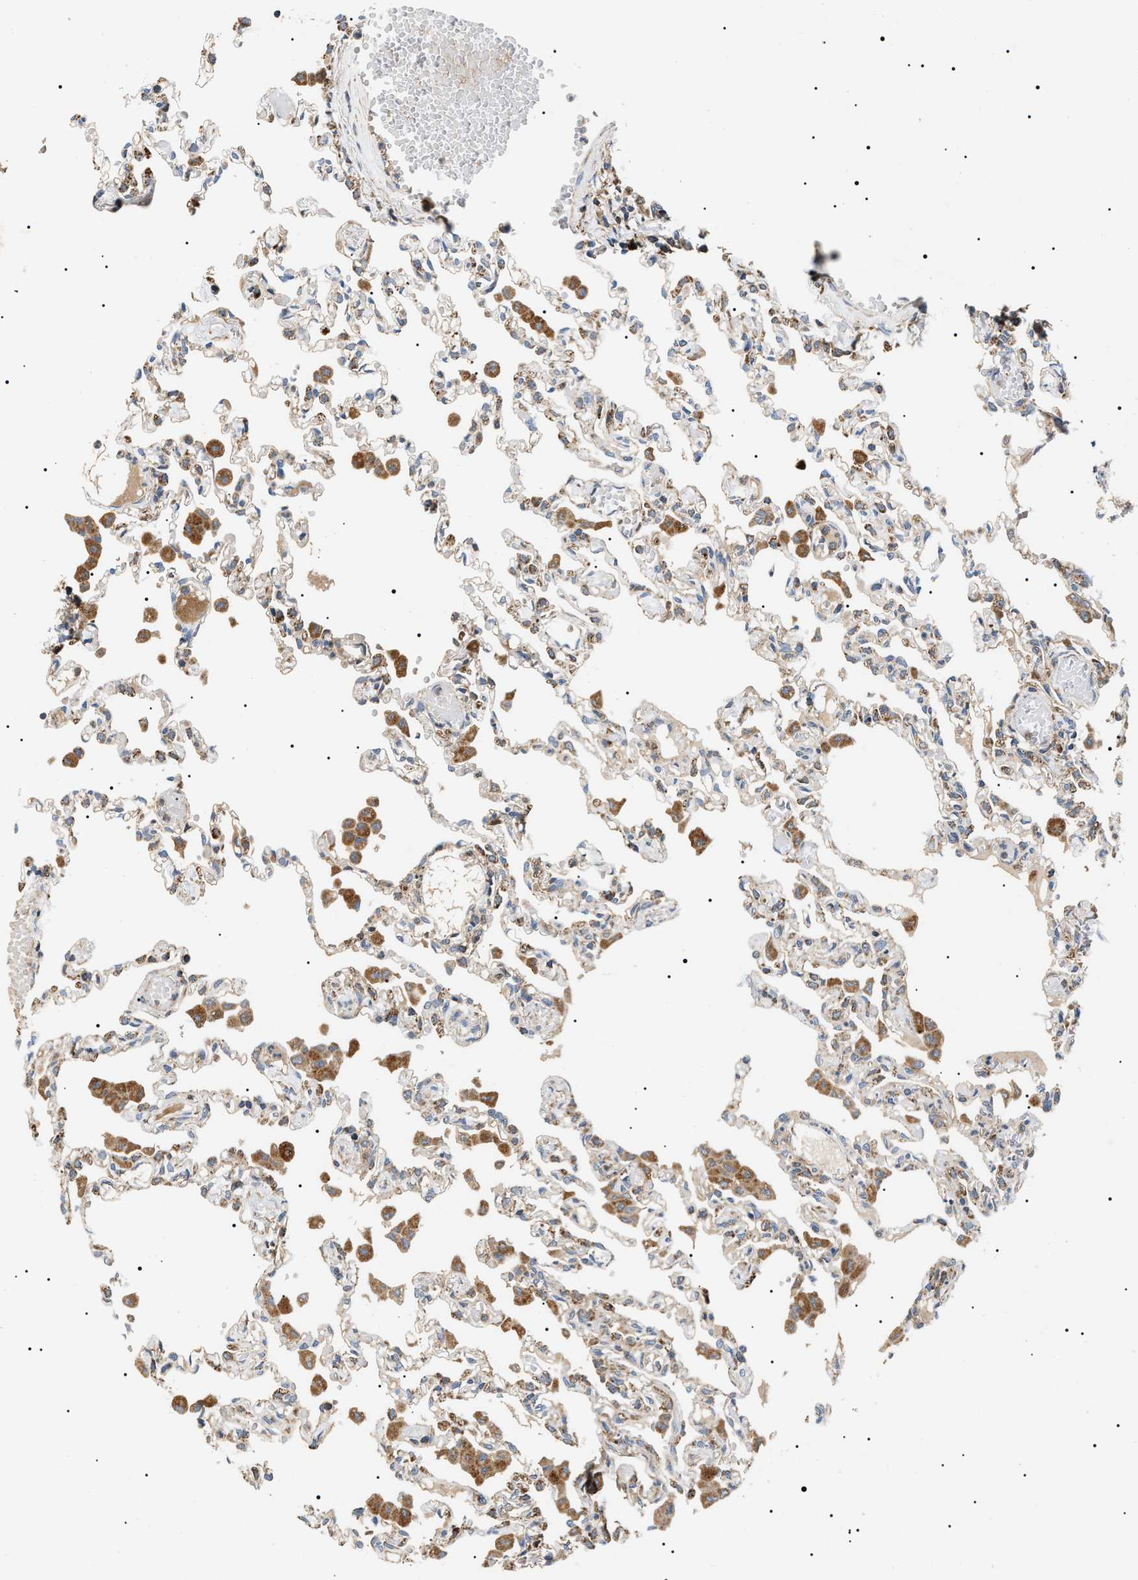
{"staining": {"intensity": "moderate", "quantity": "<25%", "location": "cytoplasmic/membranous"}, "tissue": "lung", "cell_type": "Alveolar cells", "image_type": "normal", "snomed": [{"axis": "morphology", "description": "Normal tissue, NOS"}, {"axis": "topography", "description": "Bronchus"}, {"axis": "topography", "description": "Lung"}], "caption": "Immunohistochemical staining of normal lung exhibits low levels of moderate cytoplasmic/membranous positivity in about <25% of alveolar cells. The protein is shown in brown color, while the nuclei are stained blue.", "gene": "OXSM", "patient": {"sex": "female", "age": 49}}